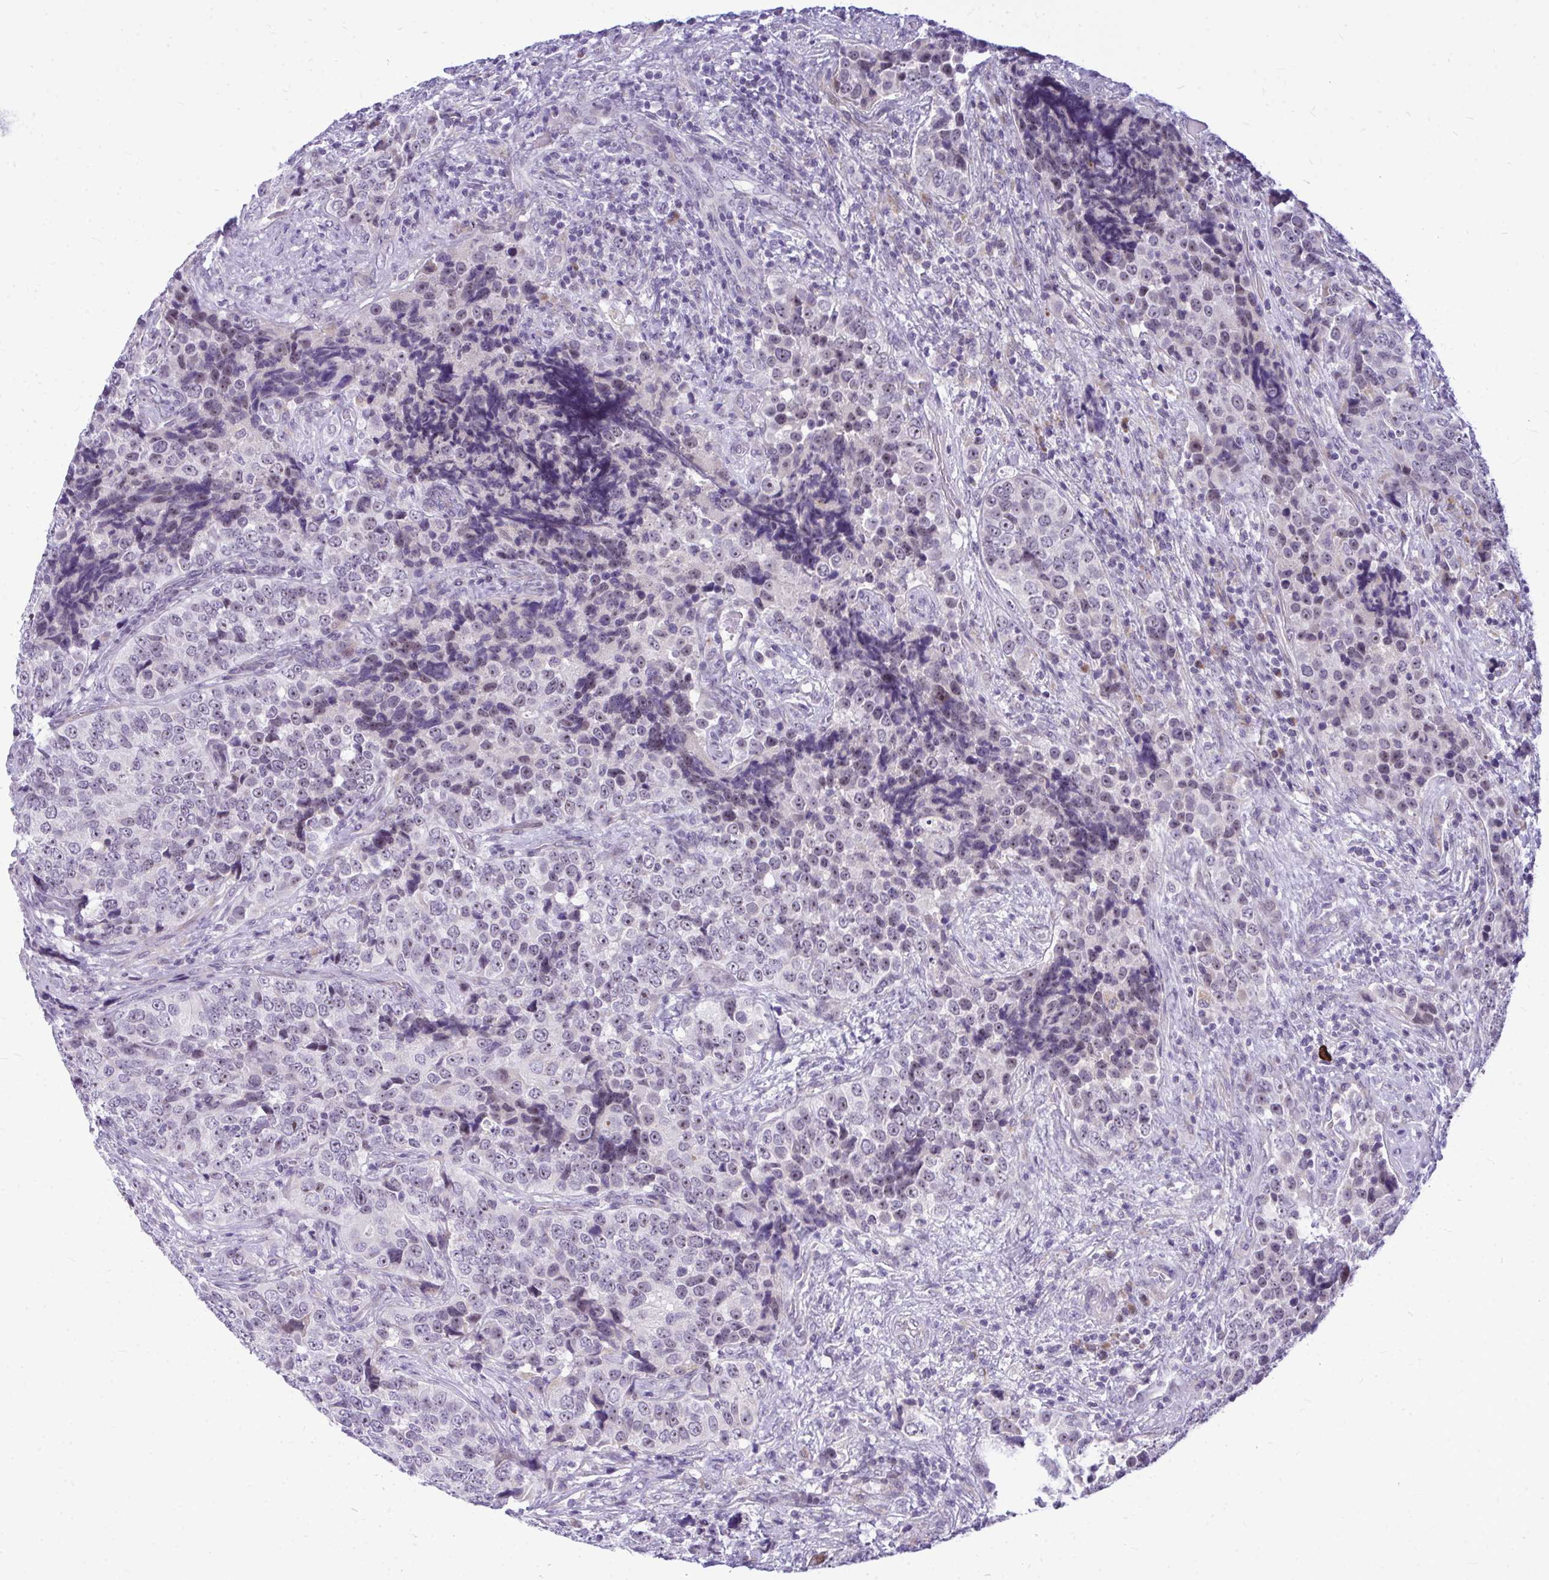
{"staining": {"intensity": "weak", "quantity": "<25%", "location": "nuclear"}, "tissue": "urothelial cancer", "cell_type": "Tumor cells", "image_type": "cancer", "snomed": [{"axis": "morphology", "description": "Urothelial carcinoma, NOS"}, {"axis": "topography", "description": "Urinary bladder"}], "caption": "This is an immunohistochemistry (IHC) photomicrograph of human transitional cell carcinoma. There is no expression in tumor cells.", "gene": "ZSCAN25", "patient": {"sex": "male", "age": 52}}